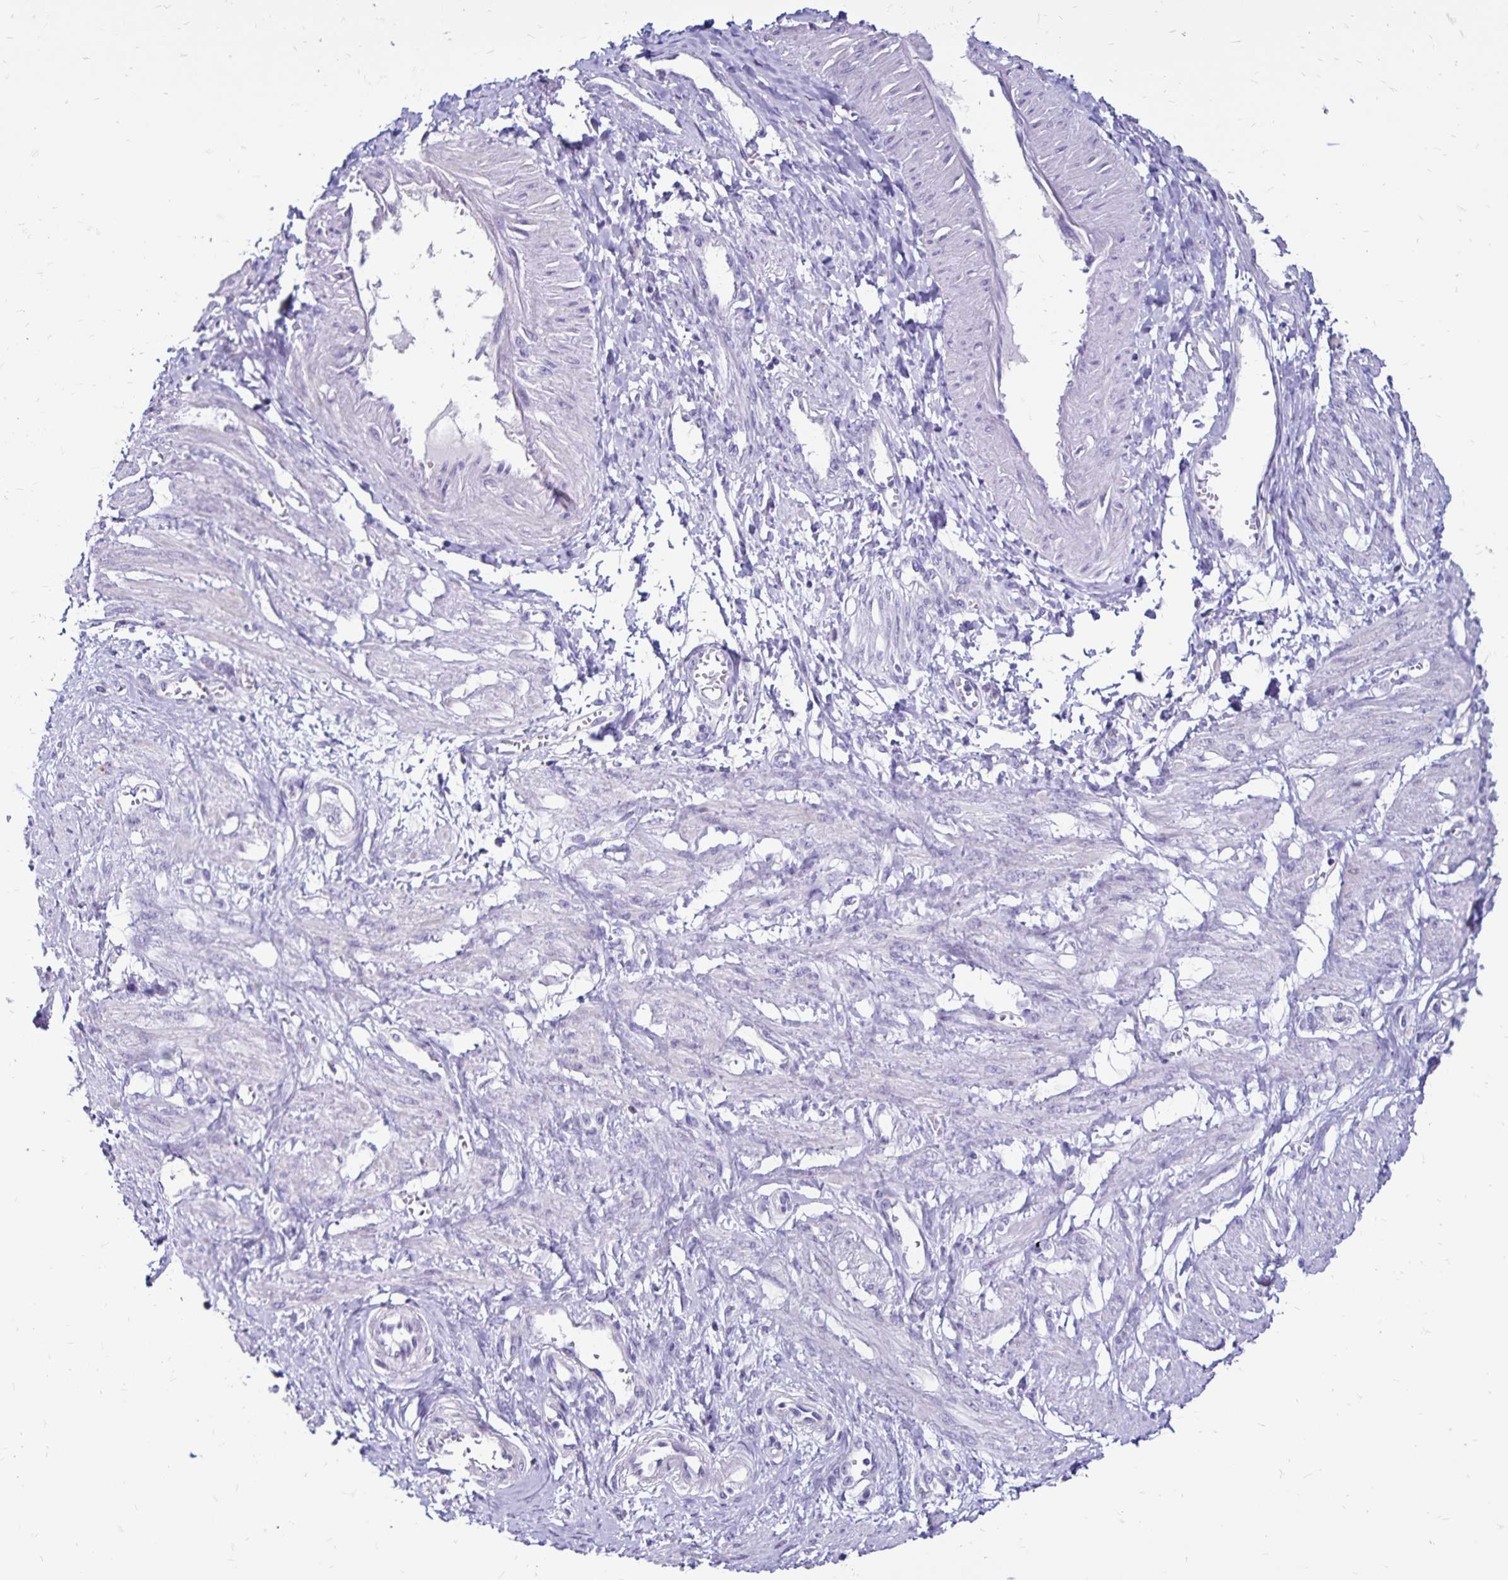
{"staining": {"intensity": "negative", "quantity": "none", "location": "none"}, "tissue": "smooth muscle", "cell_type": "Smooth muscle cells", "image_type": "normal", "snomed": [{"axis": "morphology", "description": "Normal tissue, NOS"}, {"axis": "topography", "description": "Smooth muscle"}, {"axis": "topography", "description": "Uterus"}], "caption": "Smooth muscle cells are negative for protein expression in unremarkable human smooth muscle. (DAB (3,3'-diaminobenzidine) immunohistochemistry (IHC) with hematoxylin counter stain).", "gene": "EVPL", "patient": {"sex": "female", "age": 39}}